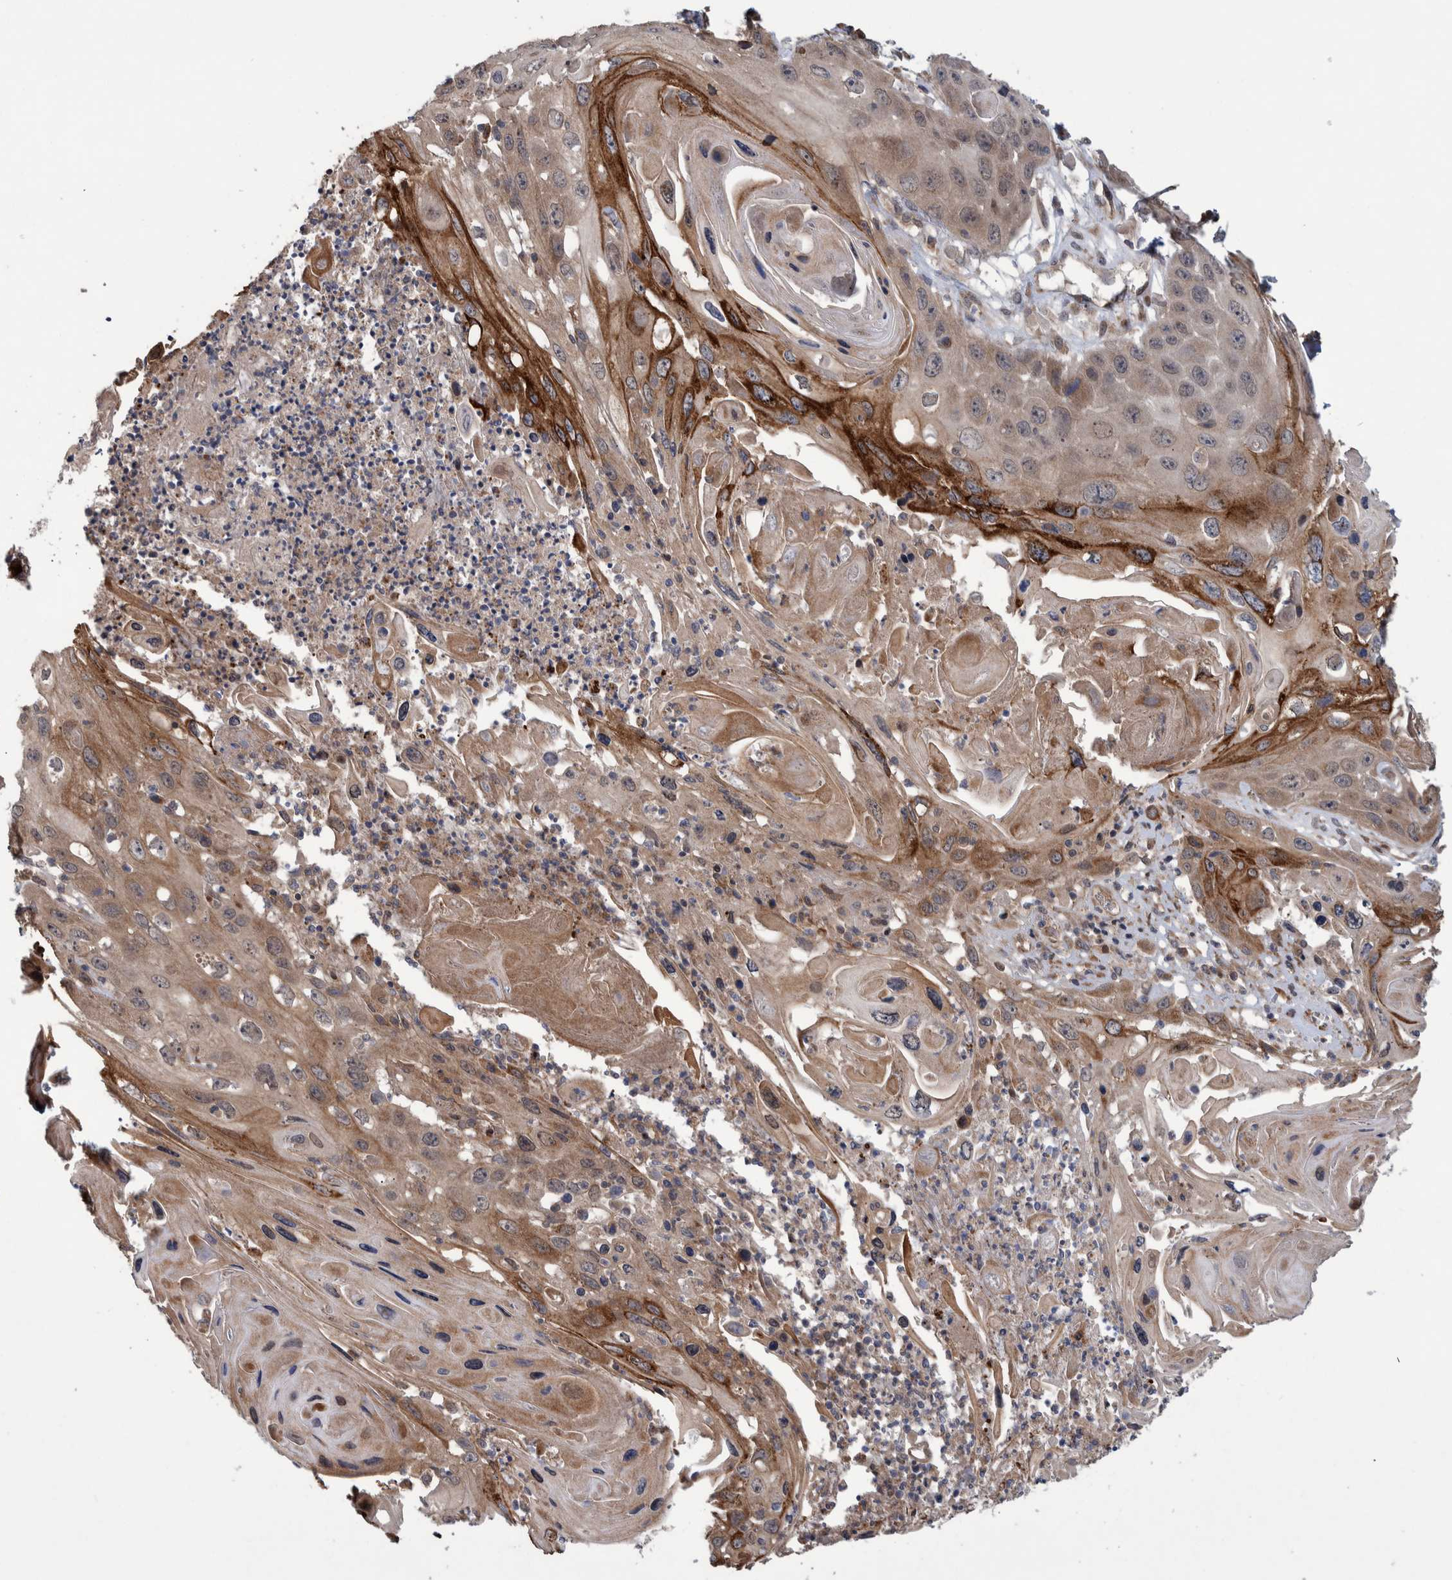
{"staining": {"intensity": "strong", "quantity": "<25%", "location": "cytoplasmic/membranous"}, "tissue": "skin cancer", "cell_type": "Tumor cells", "image_type": "cancer", "snomed": [{"axis": "morphology", "description": "Squamous cell carcinoma, NOS"}, {"axis": "topography", "description": "Skin"}], "caption": "Protein expression analysis of human skin cancer (squamous cell carcinoma) reveals strong cytoplasmic/membranous expression in approximately <25% of tumor cells.", "gene": "B3GNTL1", "patient": {"sex": "male", "age": 55}}